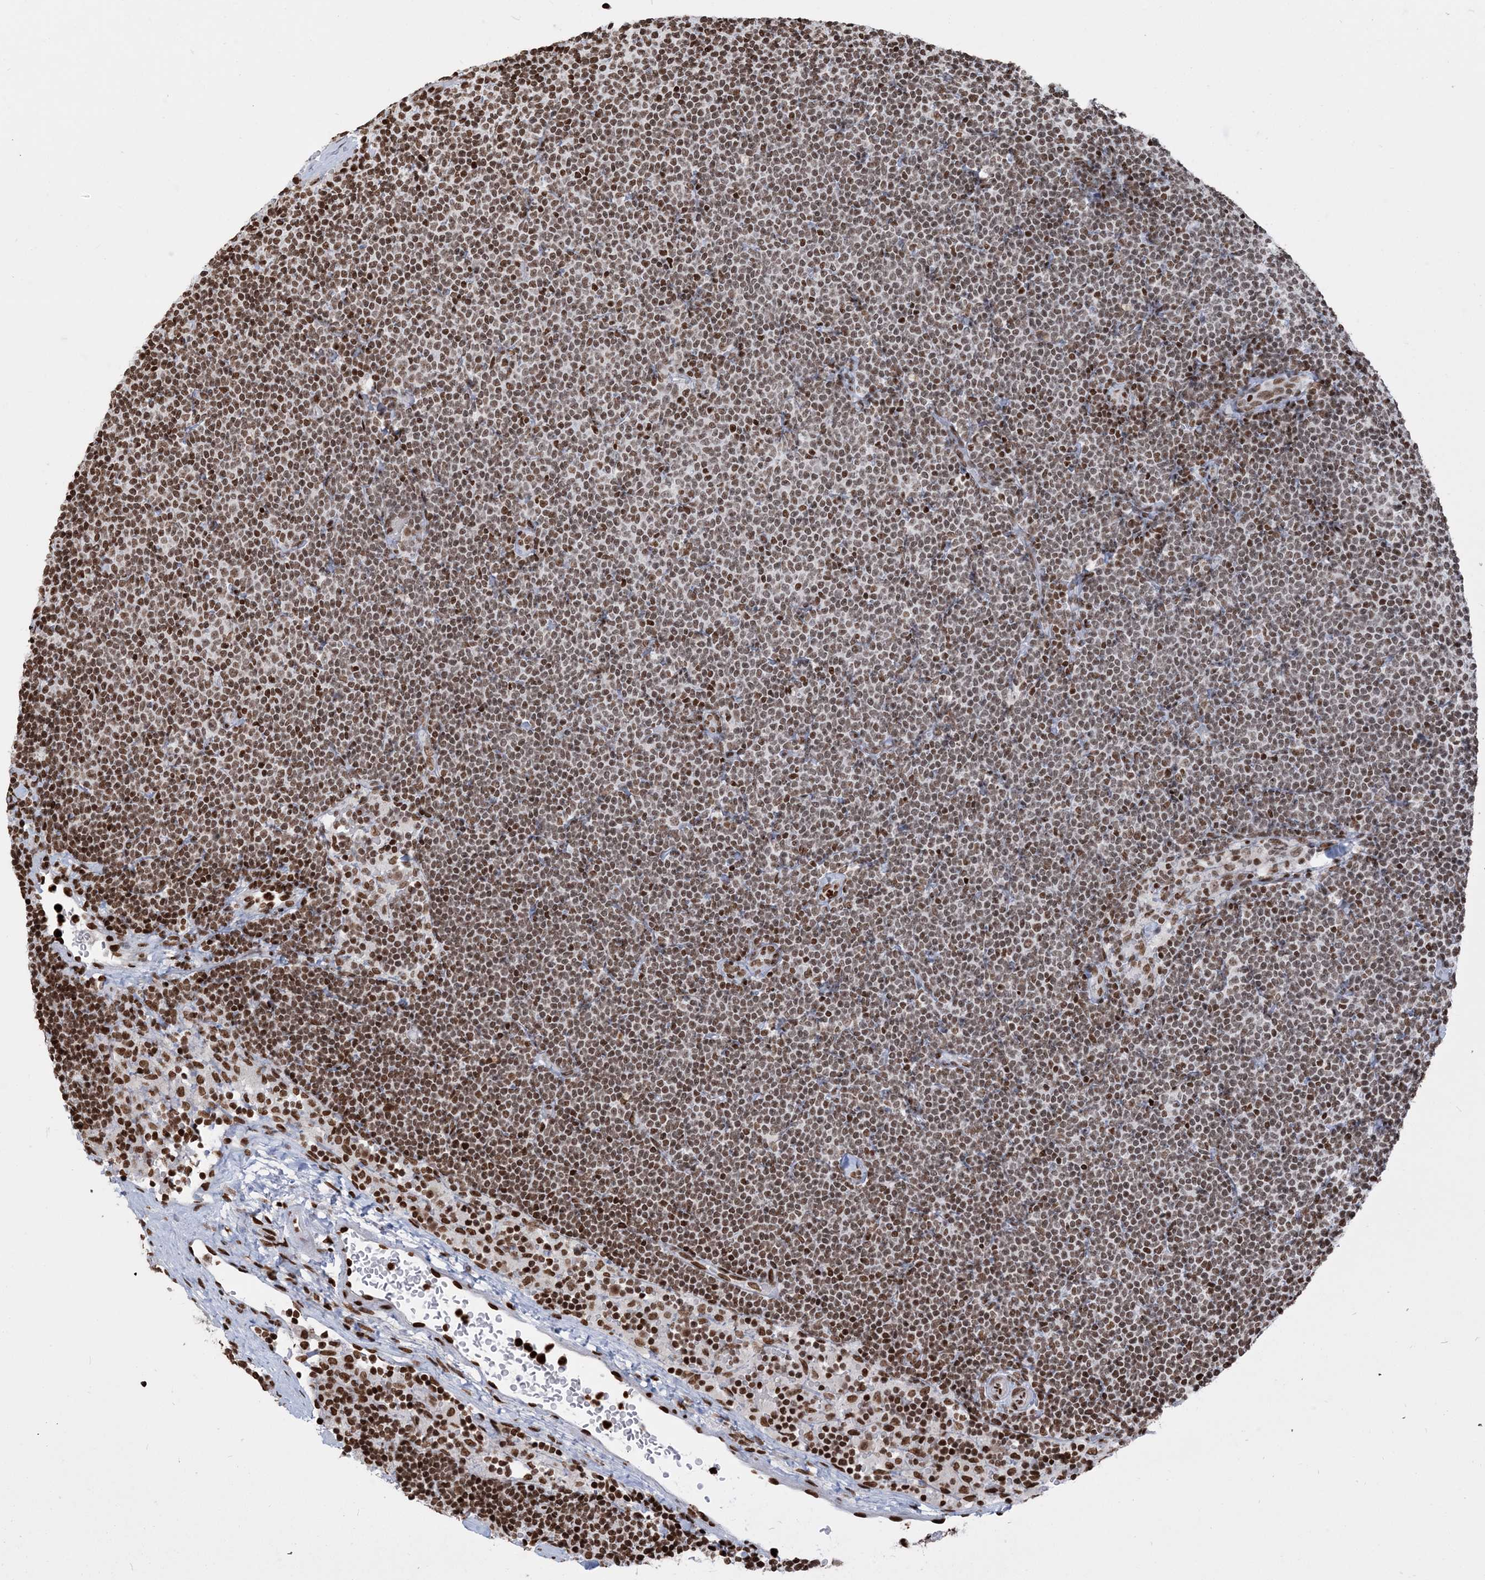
{"staining": {"intensity": "moderate", "quantity": ">75%", "location": "nuclear"}, "tissue": "lymphoma", "cell_type": "Tumor cells", "image_type": "cancer", "snomed": [{"axis": "morphology", "description": "Malignant lymphoma, non-Hodgkin's type, Low grade"}, {"axis": "topography", "description": "Lymph node"}], "caption": "Human low-grade malignant lymphoma, non-Hodgkin's type stained for a protein (brown) displays moderate nuclear positive staining in approximately >75% of tumor cells.", "gene": "H3-3B", "patient": {"sex": "female", "age": 53}}